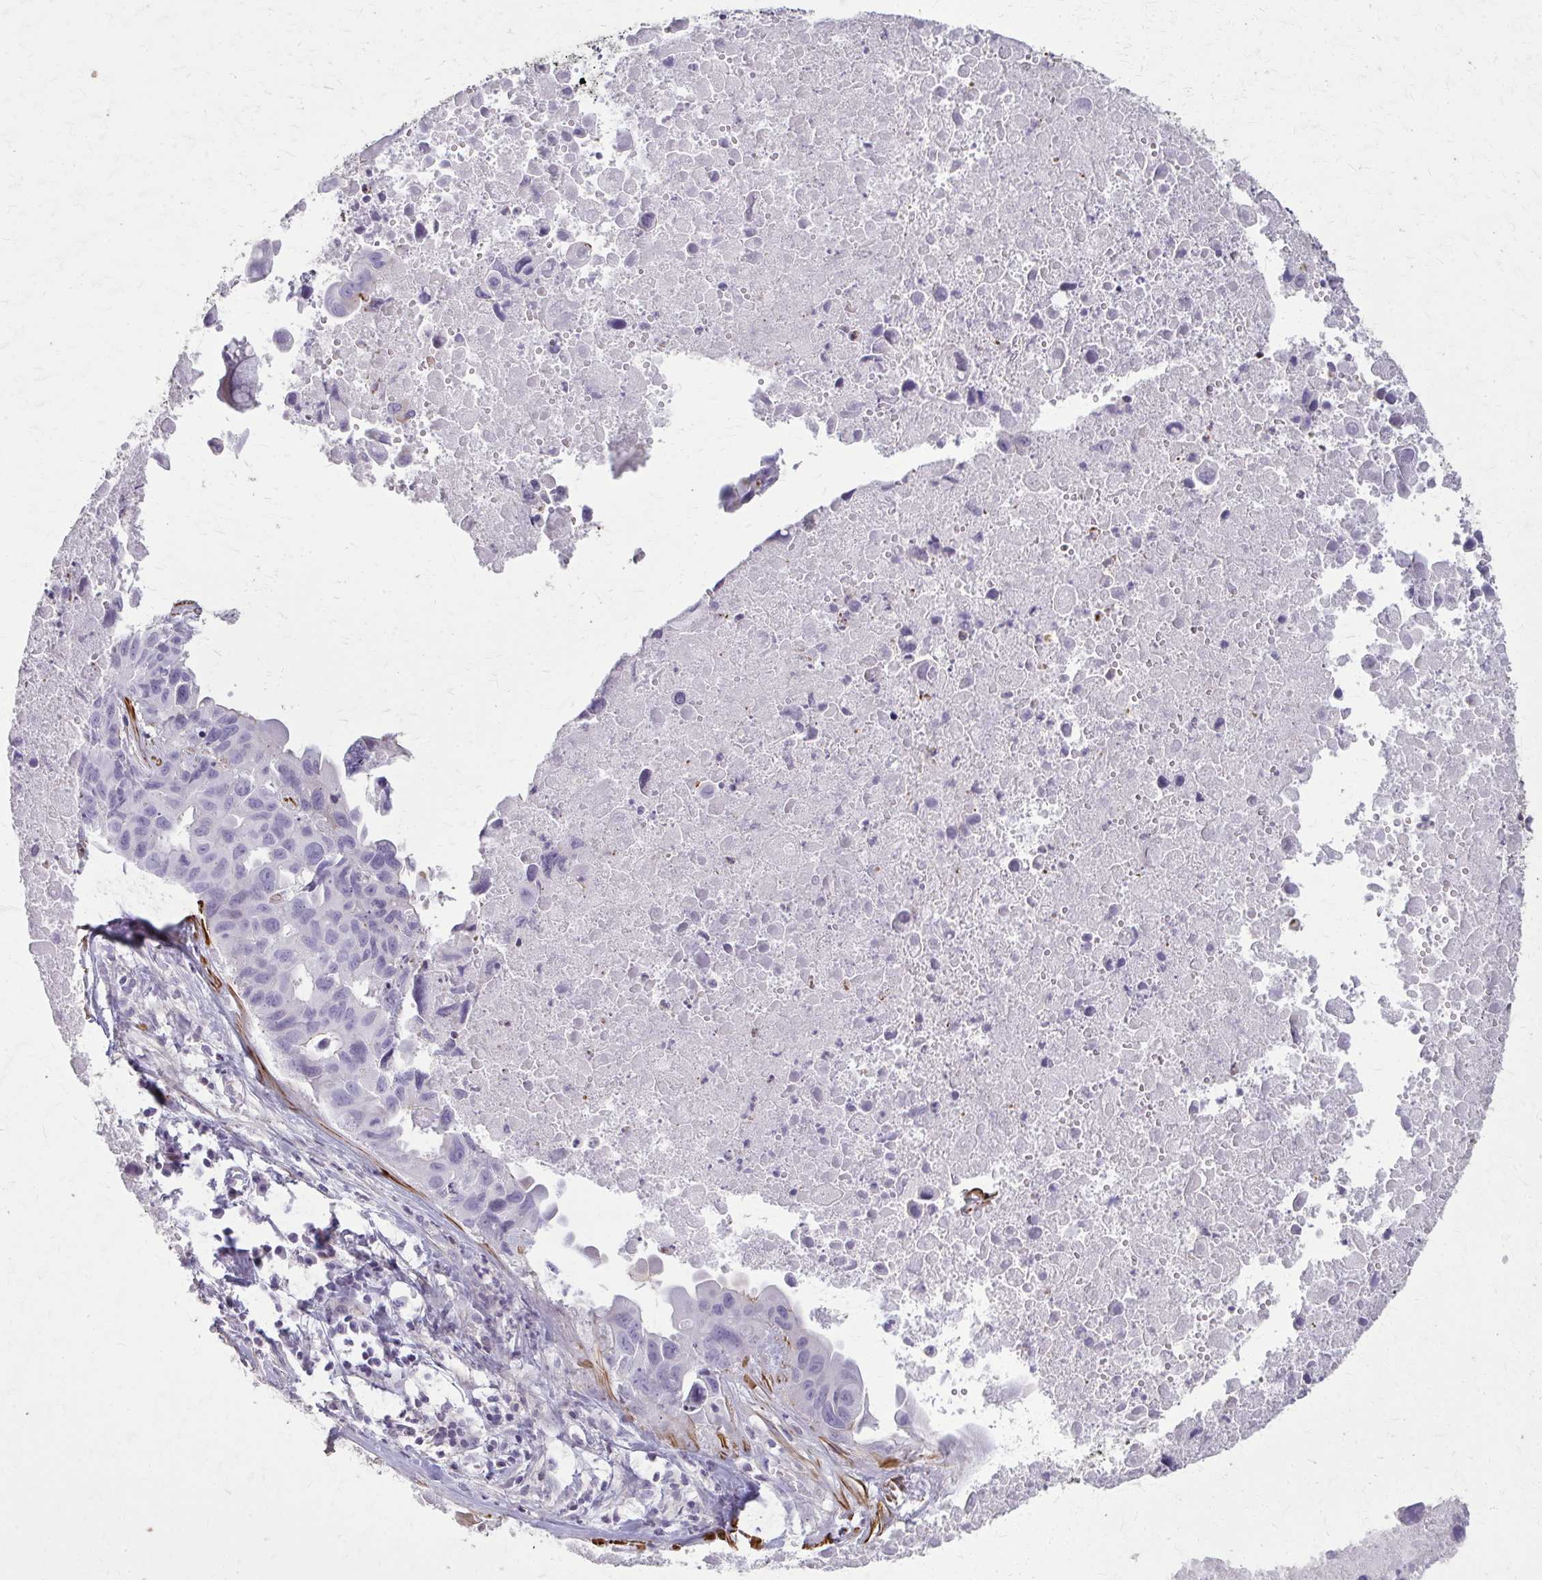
{"staining": {"intensity": "negative", "quantity": "none", "location": "none"}, "tissue": "lung cancer", "cell_type": "Tumor cells", "image_type": "cancer", "snomed": [{"axis": "morphology", "description": "Adenocarcinoma, NOS"}, {"axis": "topography", "description": "Lymph node"}, {"axis": "topography", "description": "Lung"}], "caption": "Immunohistochemistry (IHC) of human lung cancer exhibits no expression in tumor cells. The staining is performed using DAB (3,3'-diaminobenzidine) brown chromogen with nuclei counter-stained in using hematoxylin.", "gene": "TENM4", "patient": {"sex": "male", "age": 64}}